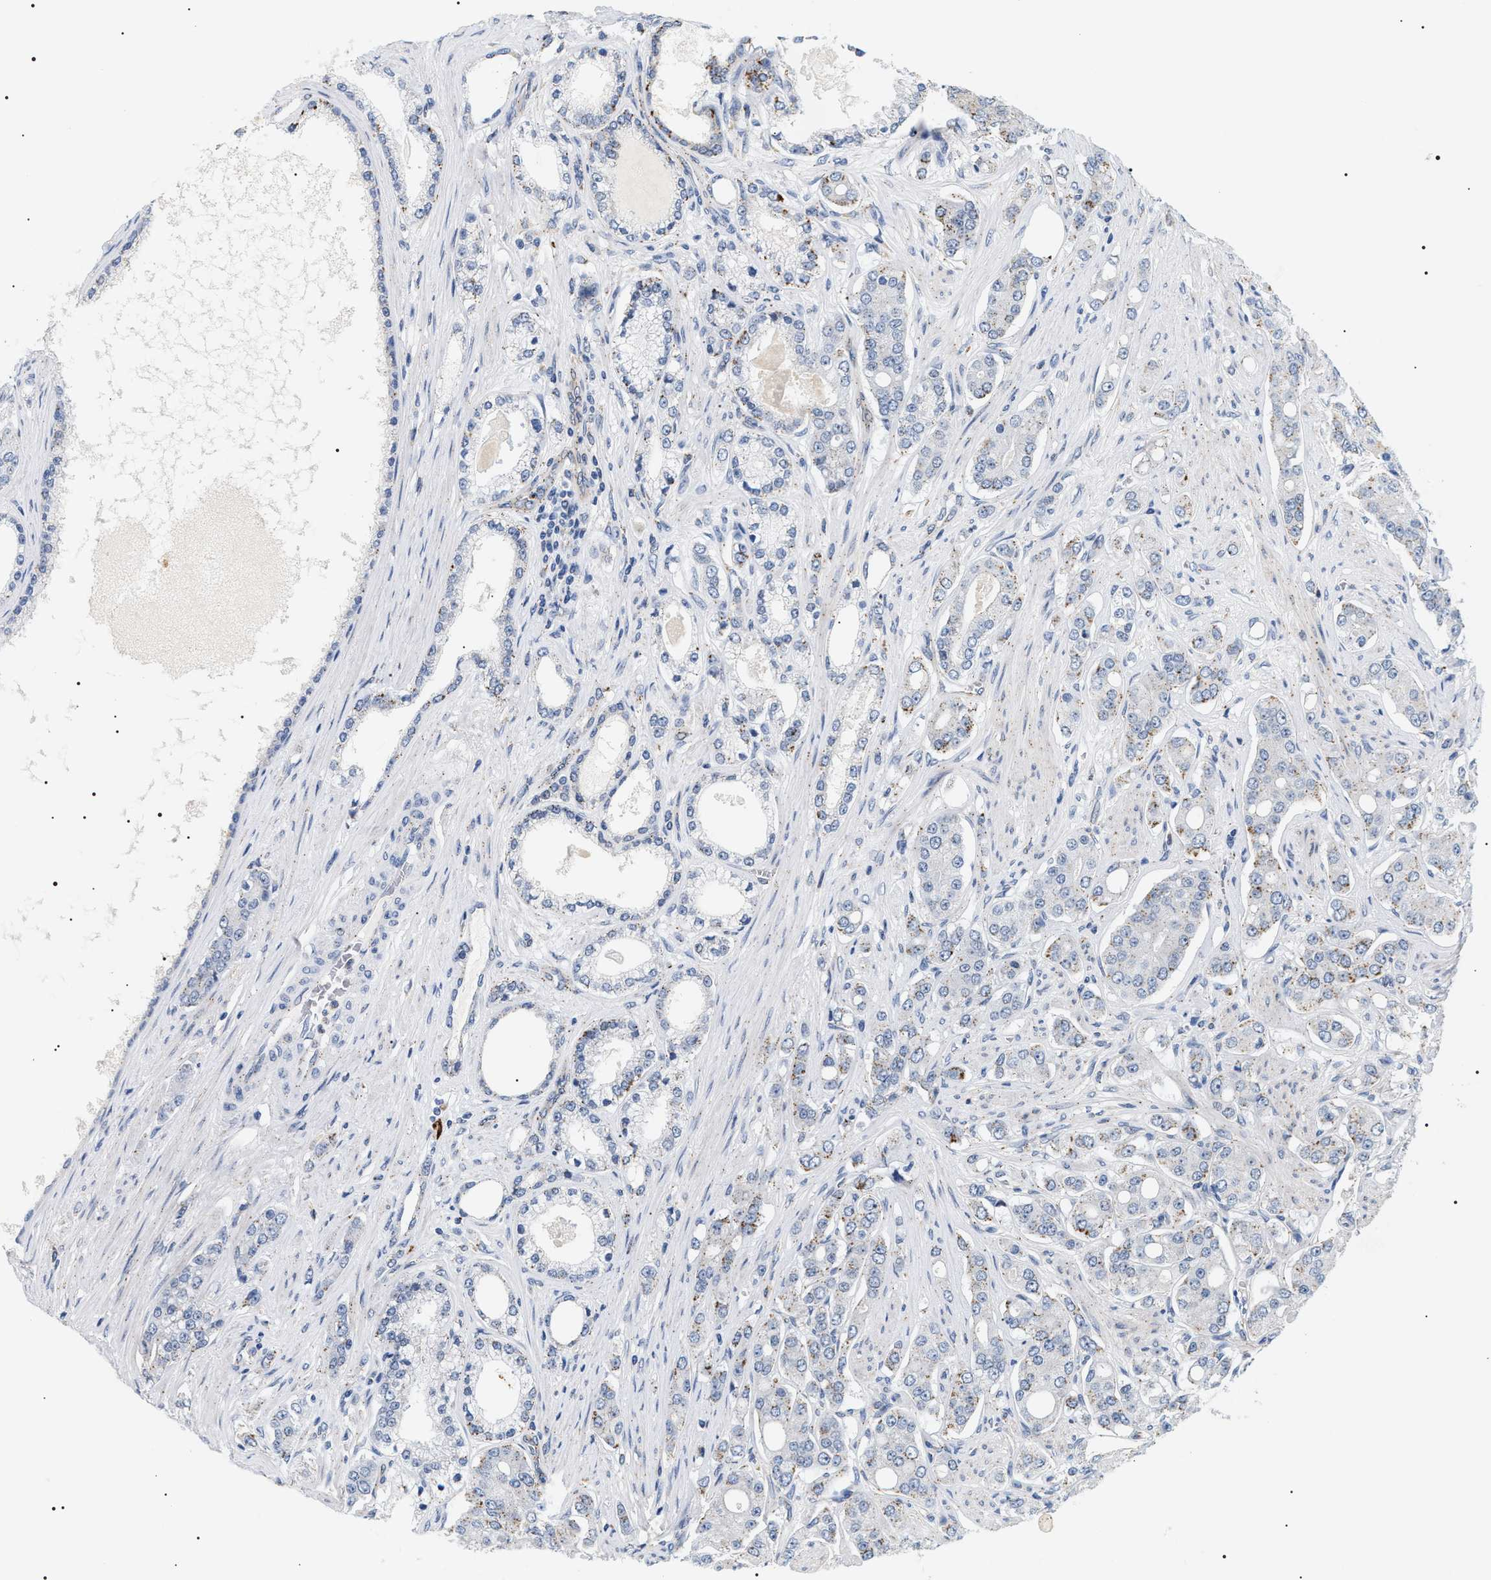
{"staining": {"intensity": "moderate", "quantity": "<25%", "location": "cytoplasmic/membranous"}, "tissue": "prostate cancer", "cell_type": "Tumor cells", "image_type": "cancer", "snomed": [{"axis": "morphology", "description": "Adenocarcinoma, High grade"}, {"axis": "topography", "description": "Prostate"}], "caption": "Immunohistochemistry of human prostate cancer reveals low levels of moderate cytoplasmic/membranous positivity in about <25% of tumor cells.", "gene": "HSD17B11", "patient": {"sex": "male", "age": 71}}